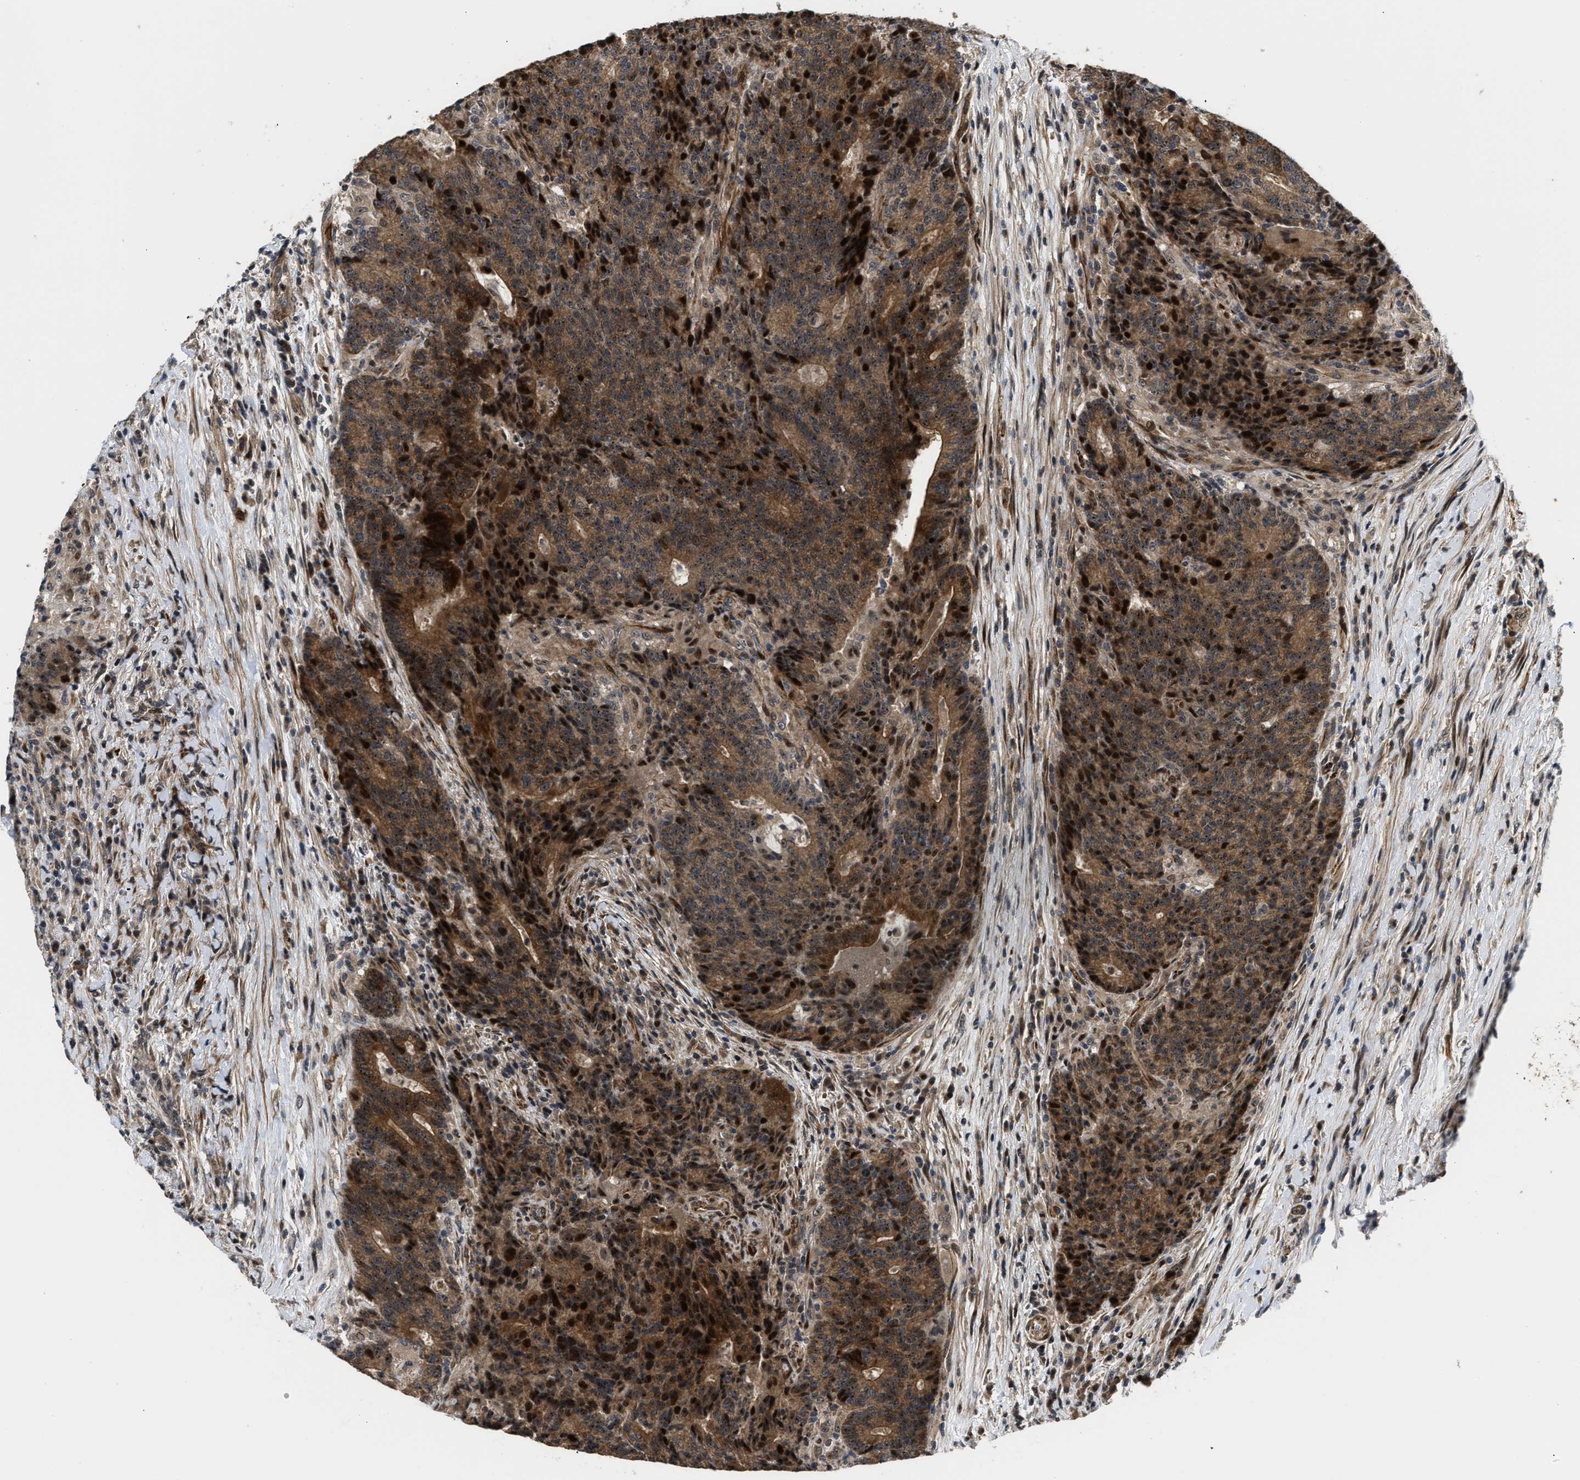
{"staining": {"intensity": "strong", "quantity": ">75%", "location": "cytoplasmic/membranous,nuclear"}, "tissue": "colorectal cancer", "cell_type": "Tumor cells", "image_type": "cancer", "snomed": [{"axis": "morphology", "description": "Normal tissue, NOS"}, {"axis": "morphology", "description": "Adenocarcinoma, NOS"}, {"axis": "topography", "description": "Colon"}], "caption": "Immunohistochemistry (IHC) micrograph of colorectal cancer (adenocarcinoma) stained for a protein (brown), which reveals high levels of strong cytoplasmic/membranous and nuclear positivity in approximately >75% of tumor cells.", "gene": "ALDH3A2", "patient": {"sex": "female", "age": 75}}